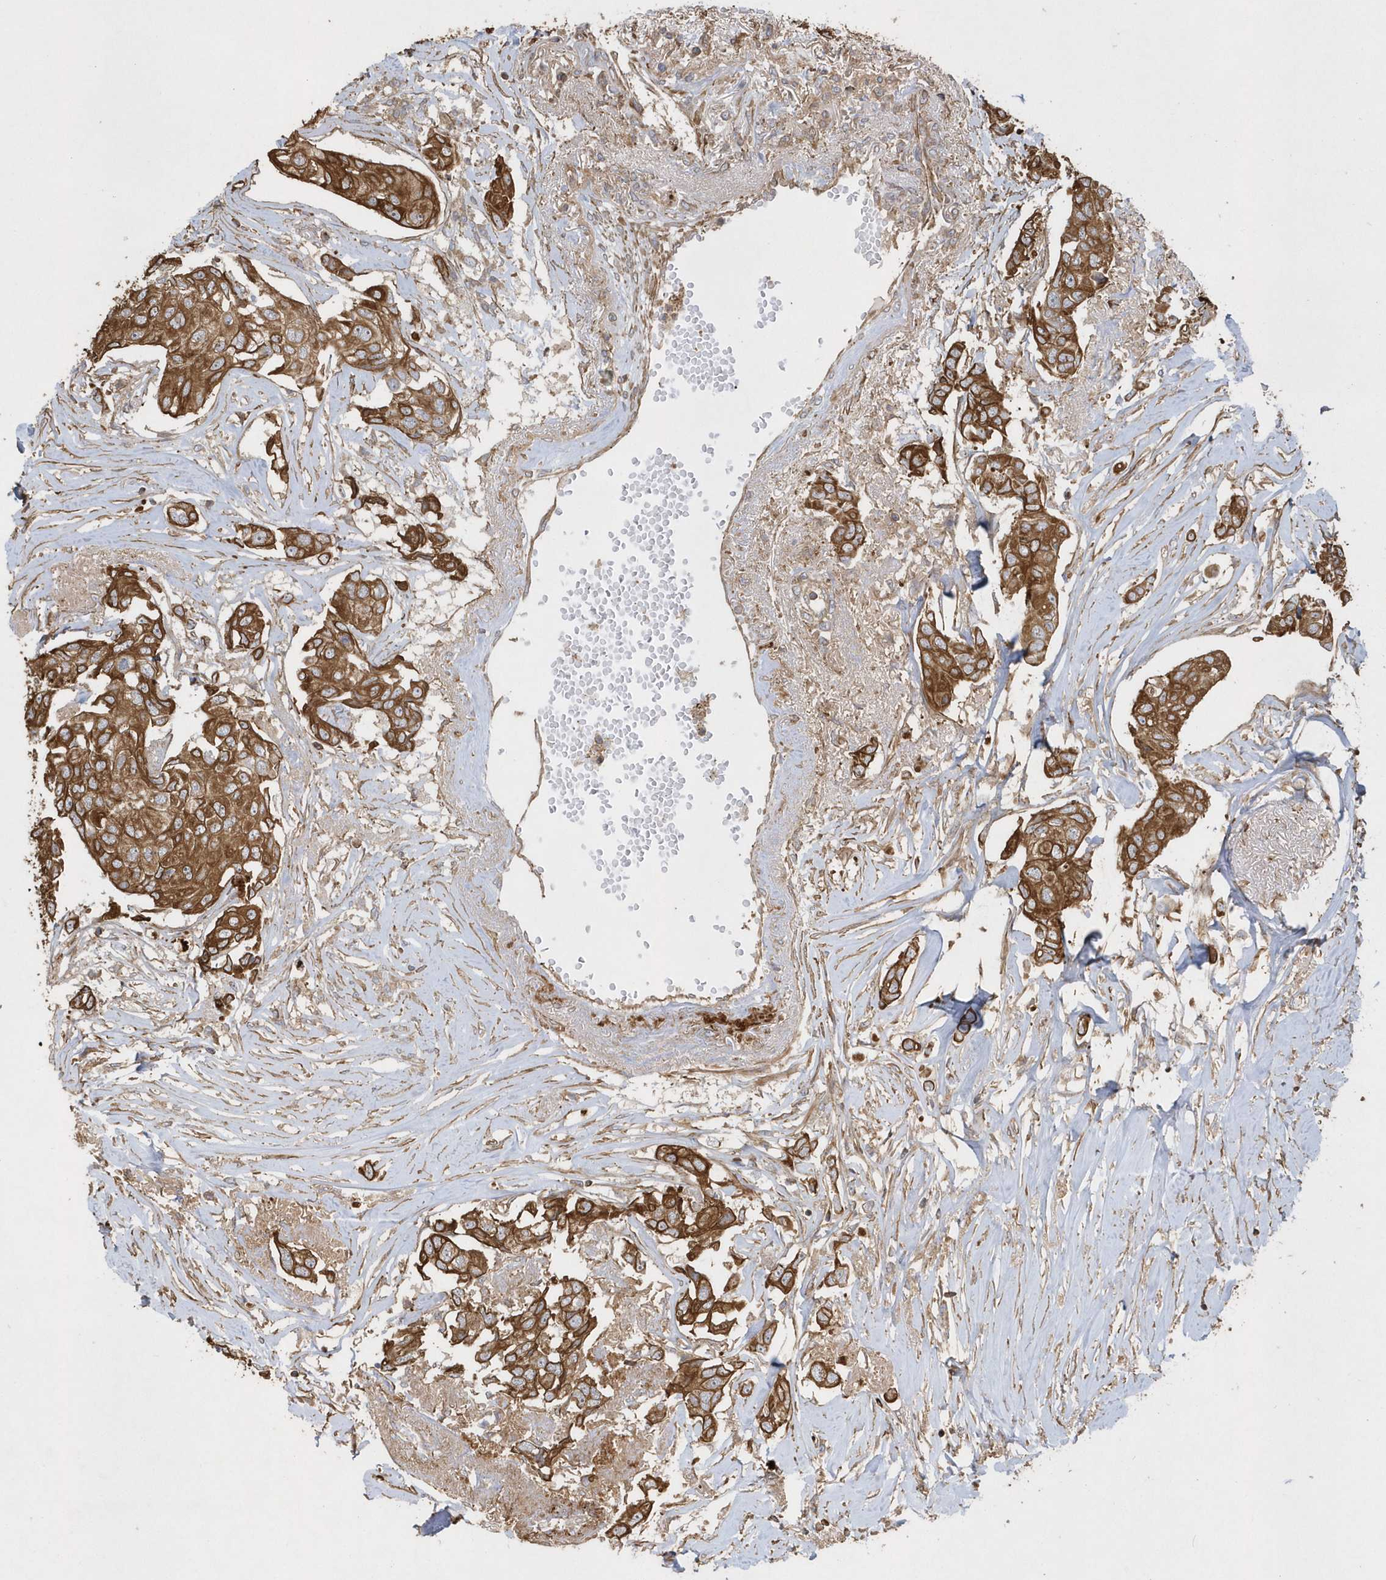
{"staining": {"intensity": "moderate", "quantity": ">75%", "location": "cytoplasmic/membranous"}, "tissue": "breast cancer", "cell_type": "Tumor cells", "image_type": "cancer", "snomed": [{"axis": "morphology", "description": "Duct carcinoma"}, {"axis": "topography", "description": "Breast"}], "caption": "Breast cancer (invasive ductal carcinoma) was stained to show a protein in brown. There is medium levels of moderate cytoplasmic/membranous expression in approximately >75% of tumor cells. (brown staining indicates protein expression, while blue staining denotes nuclei).", "gene": "SENP8", "patient": {"sex": "female", "age": 80}}